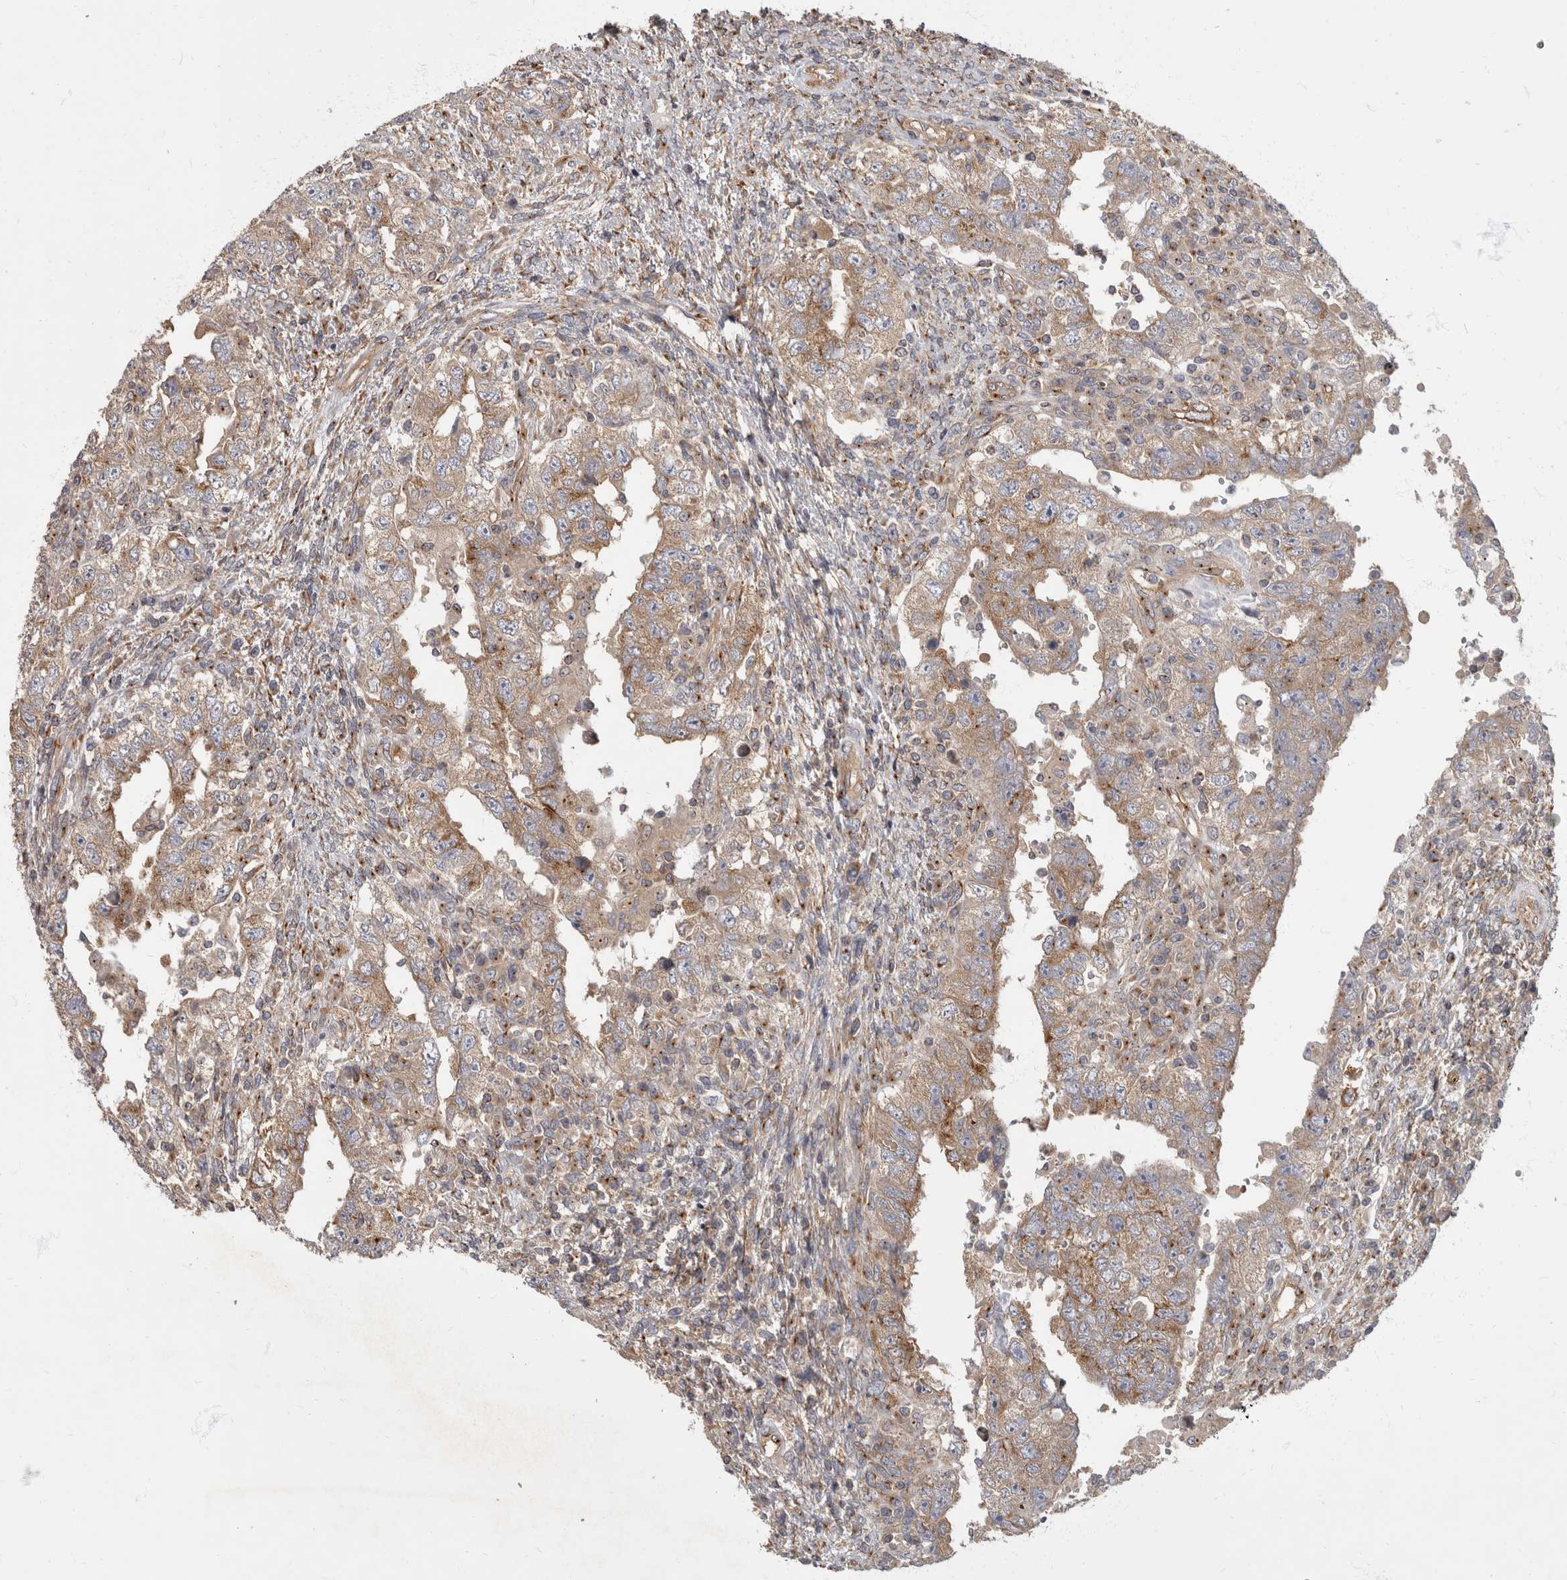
{"staining": {"intensity": "weak", "quantity": "25%-75%", "location": "cytoplasmic/membranous"}, "tissue": "testis cancer", "cell_type": "Tumor cells", "image_type": "cancer", "snomed": [{"axis": "morphology", "description": "Carcinoma, Embryonal, NOS"}, {"axis": "topography", "description": "Testis"}], "caption": "DAB immunohistochemical staining of testis cancer (embryonal carcinoma) displays weak cytoplasmic/membranous protein positivity in approximately 25%-75% of tumor cells. (brown staining indicates protein expression, while blue staining denotes nuclei).", "gene": "HOOK3", "patient": {"sex": "male", "age": 26}}